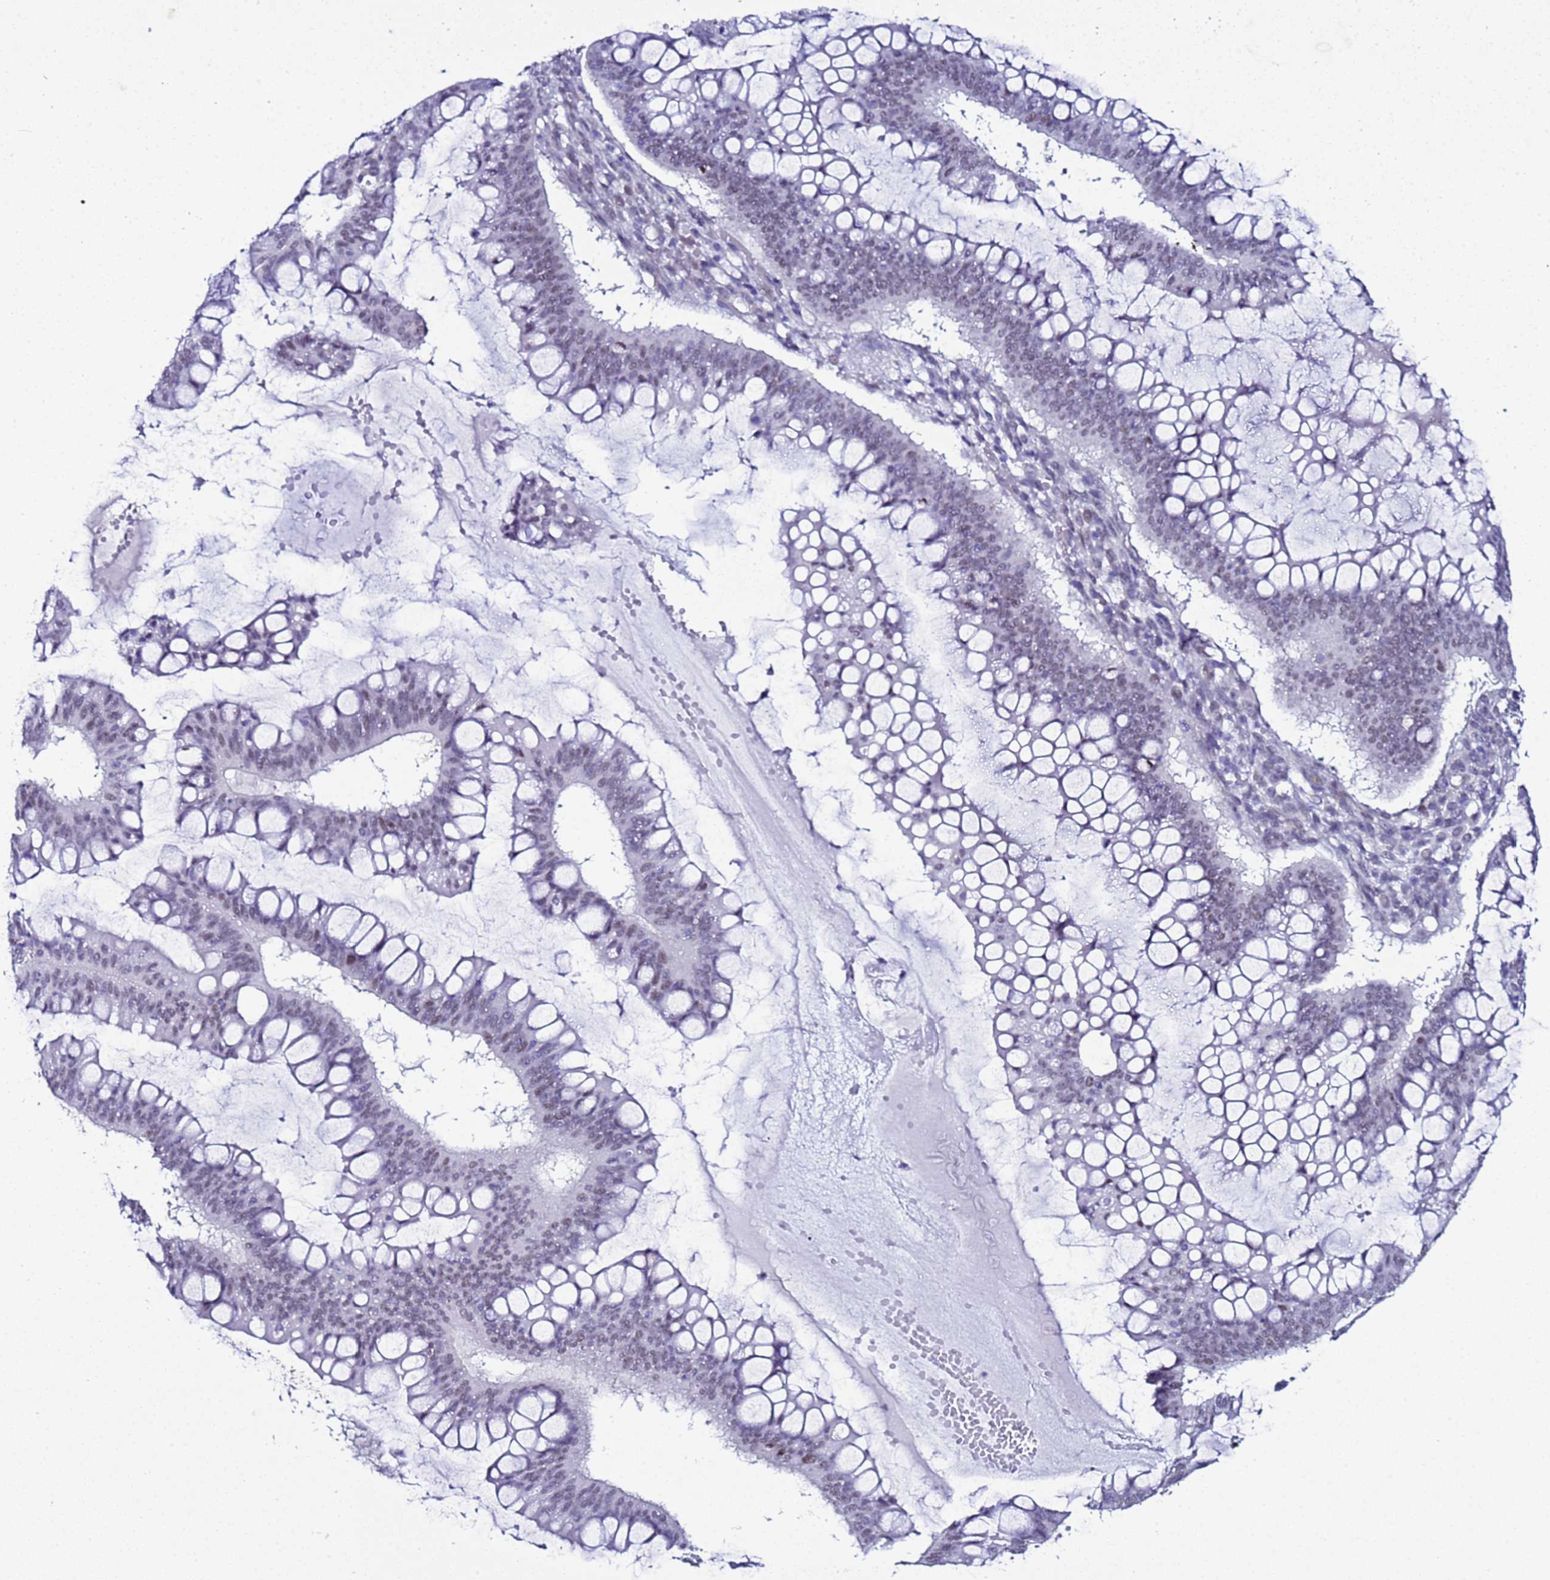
{"staining": {"intensity": "weak", "quantity": "25%-75%", "location": "nuclear"}, "tissue": "ovarian cancer", "cell_type": "Tumor cells", "image_type": "cancer", "snomed": [{"axis": "morphology", "description": "Cystadenocarcinoma, mucinous, NOS"}, {"axis": "topography", "description": "Ovary"}], "caption": "Ovarian cancer tissue reveals weak nuclear positivity in about 25%-75% of tumor cells", "gene": "BCL7A", "patient": {"sex": "female", "age": 73}}